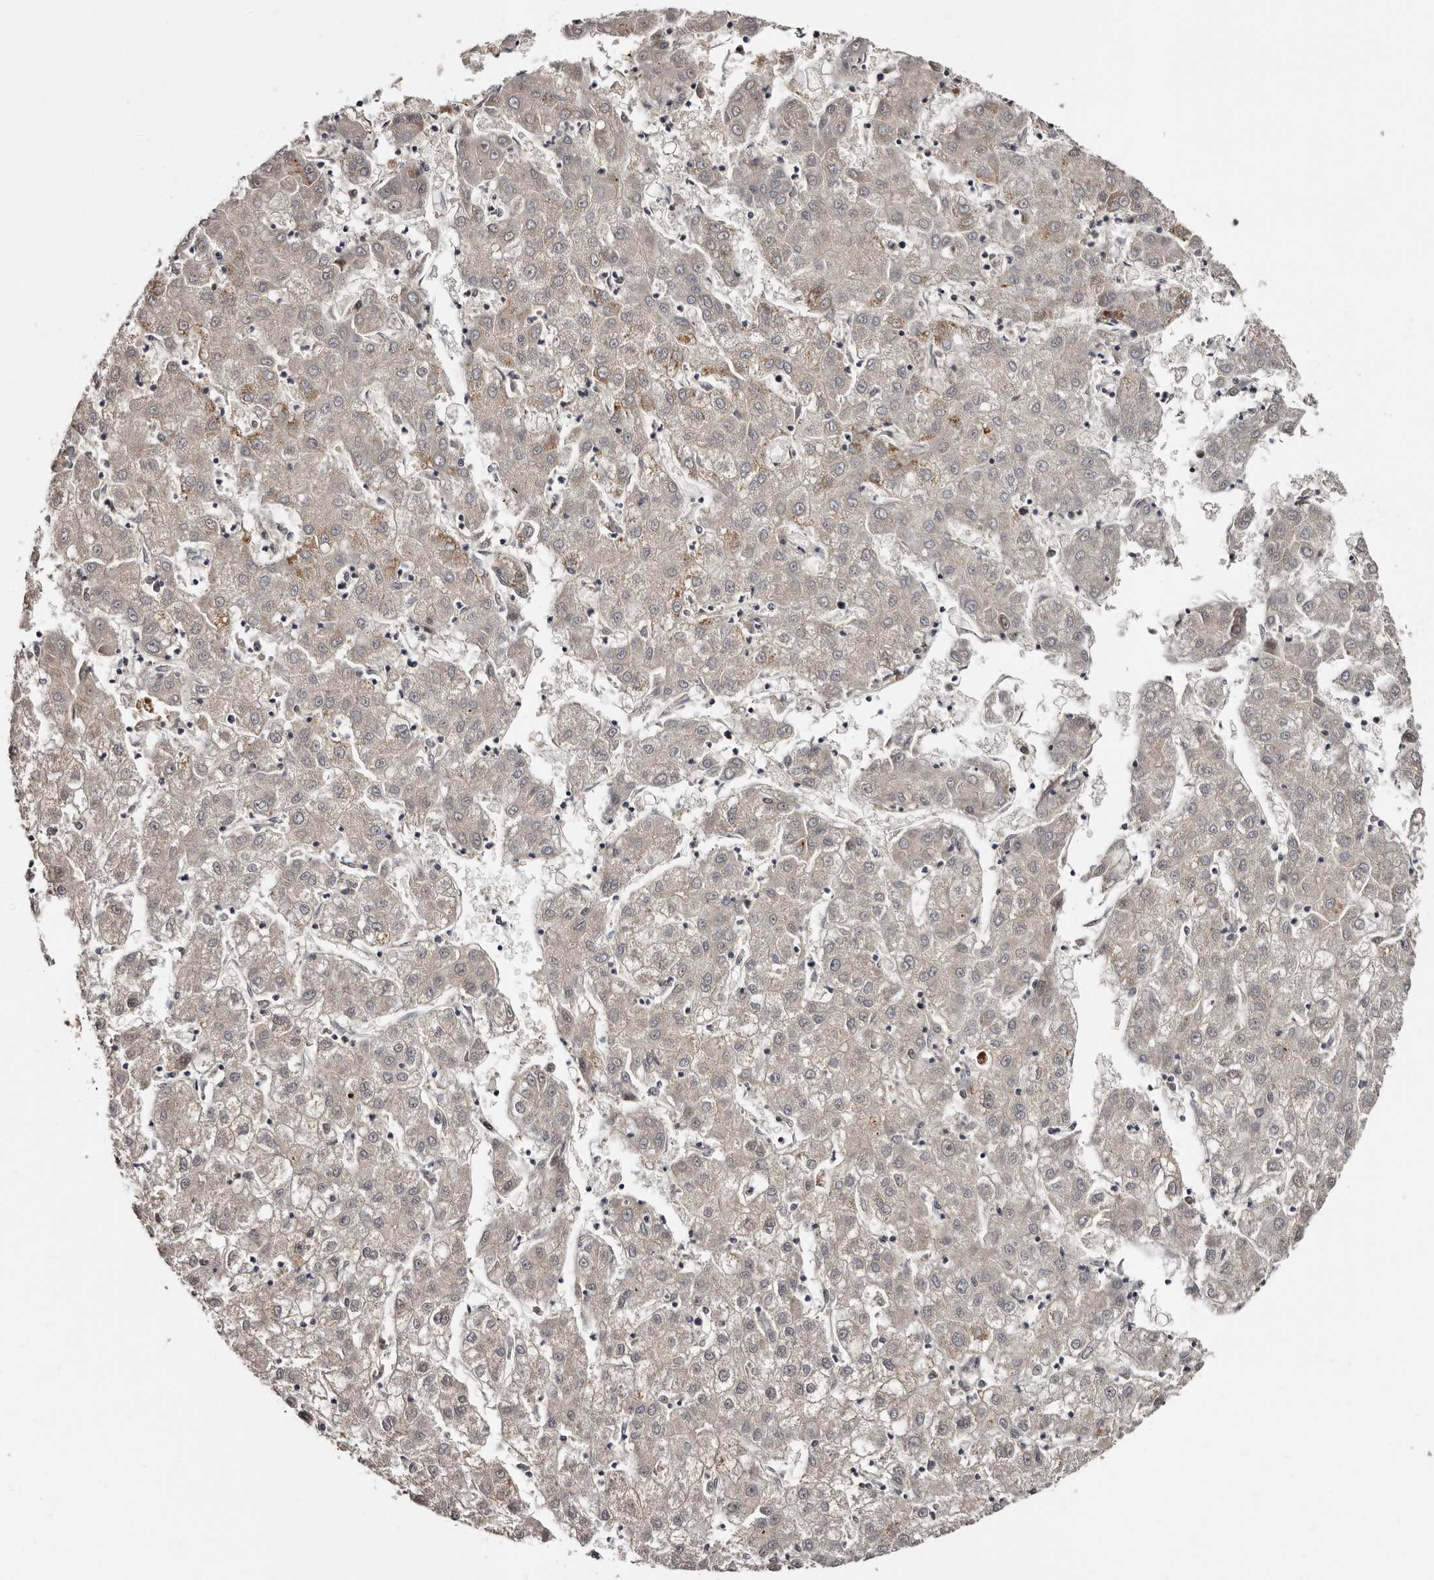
{"staining": {"intensity": "negative", "quantity": "none", "location": "none"}, "tissue": "liver cancer", "cell_type": "Tumor cells", "image_type": "cancer", "snomed": [{"axis": "morphology", "description": "Carcinoma, Hepatocellular, NOS"}, {"axis": "topography", "description": "Liver"}], "caption": "This photomicrograph is of hepatocellular carcinoma (liver) stained with immunohistochemistry to label a protein in brown with the nuclei are counter-stained blue. There is no positivity in tumor cells.", "gene": "TBC1D22B", "patient": {"sex": "male", "age": 72}}